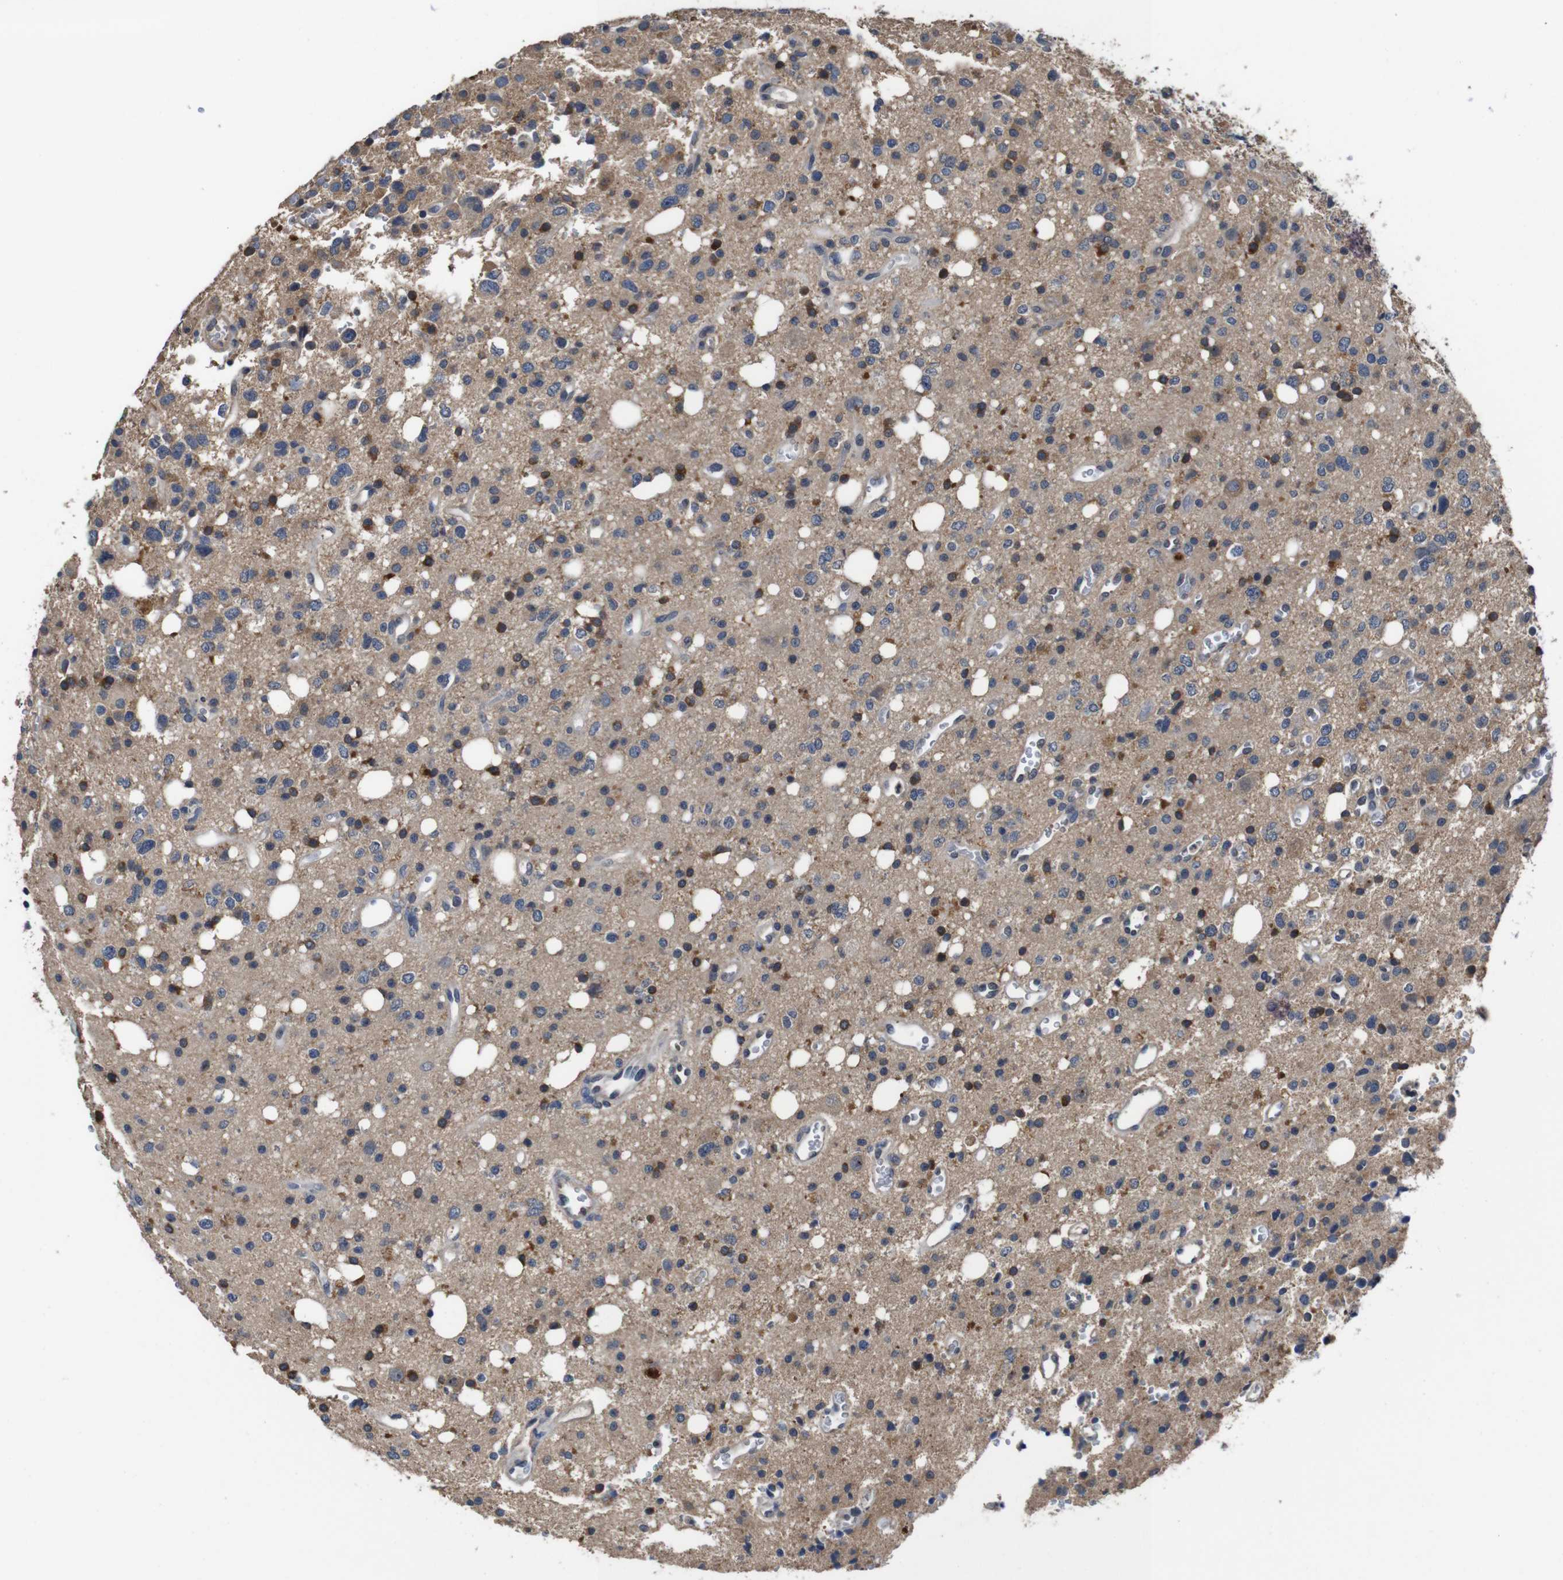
{"staining": {"intensity": "moderate", "quantity": "25%-75%", "location": "cytoplasmic/membranous"}, "tissue": "glioma", "cell_type": "Tumor cells", "image_type": "cancer", "snomed": [{"axis": "morphology", "description": "Glioma, malignant, High grade"}, {"axis": "topography", "description": "Brain"}], "caption": "Human malignant glioma (high-grade) stained for a protein (brown) displays moderate cytoplasmic/membranous positive staining in approximately 25%-75% of tumor cells.", "gene": "GLIPR1", "patient": {"sex": "male", "age": 47}}